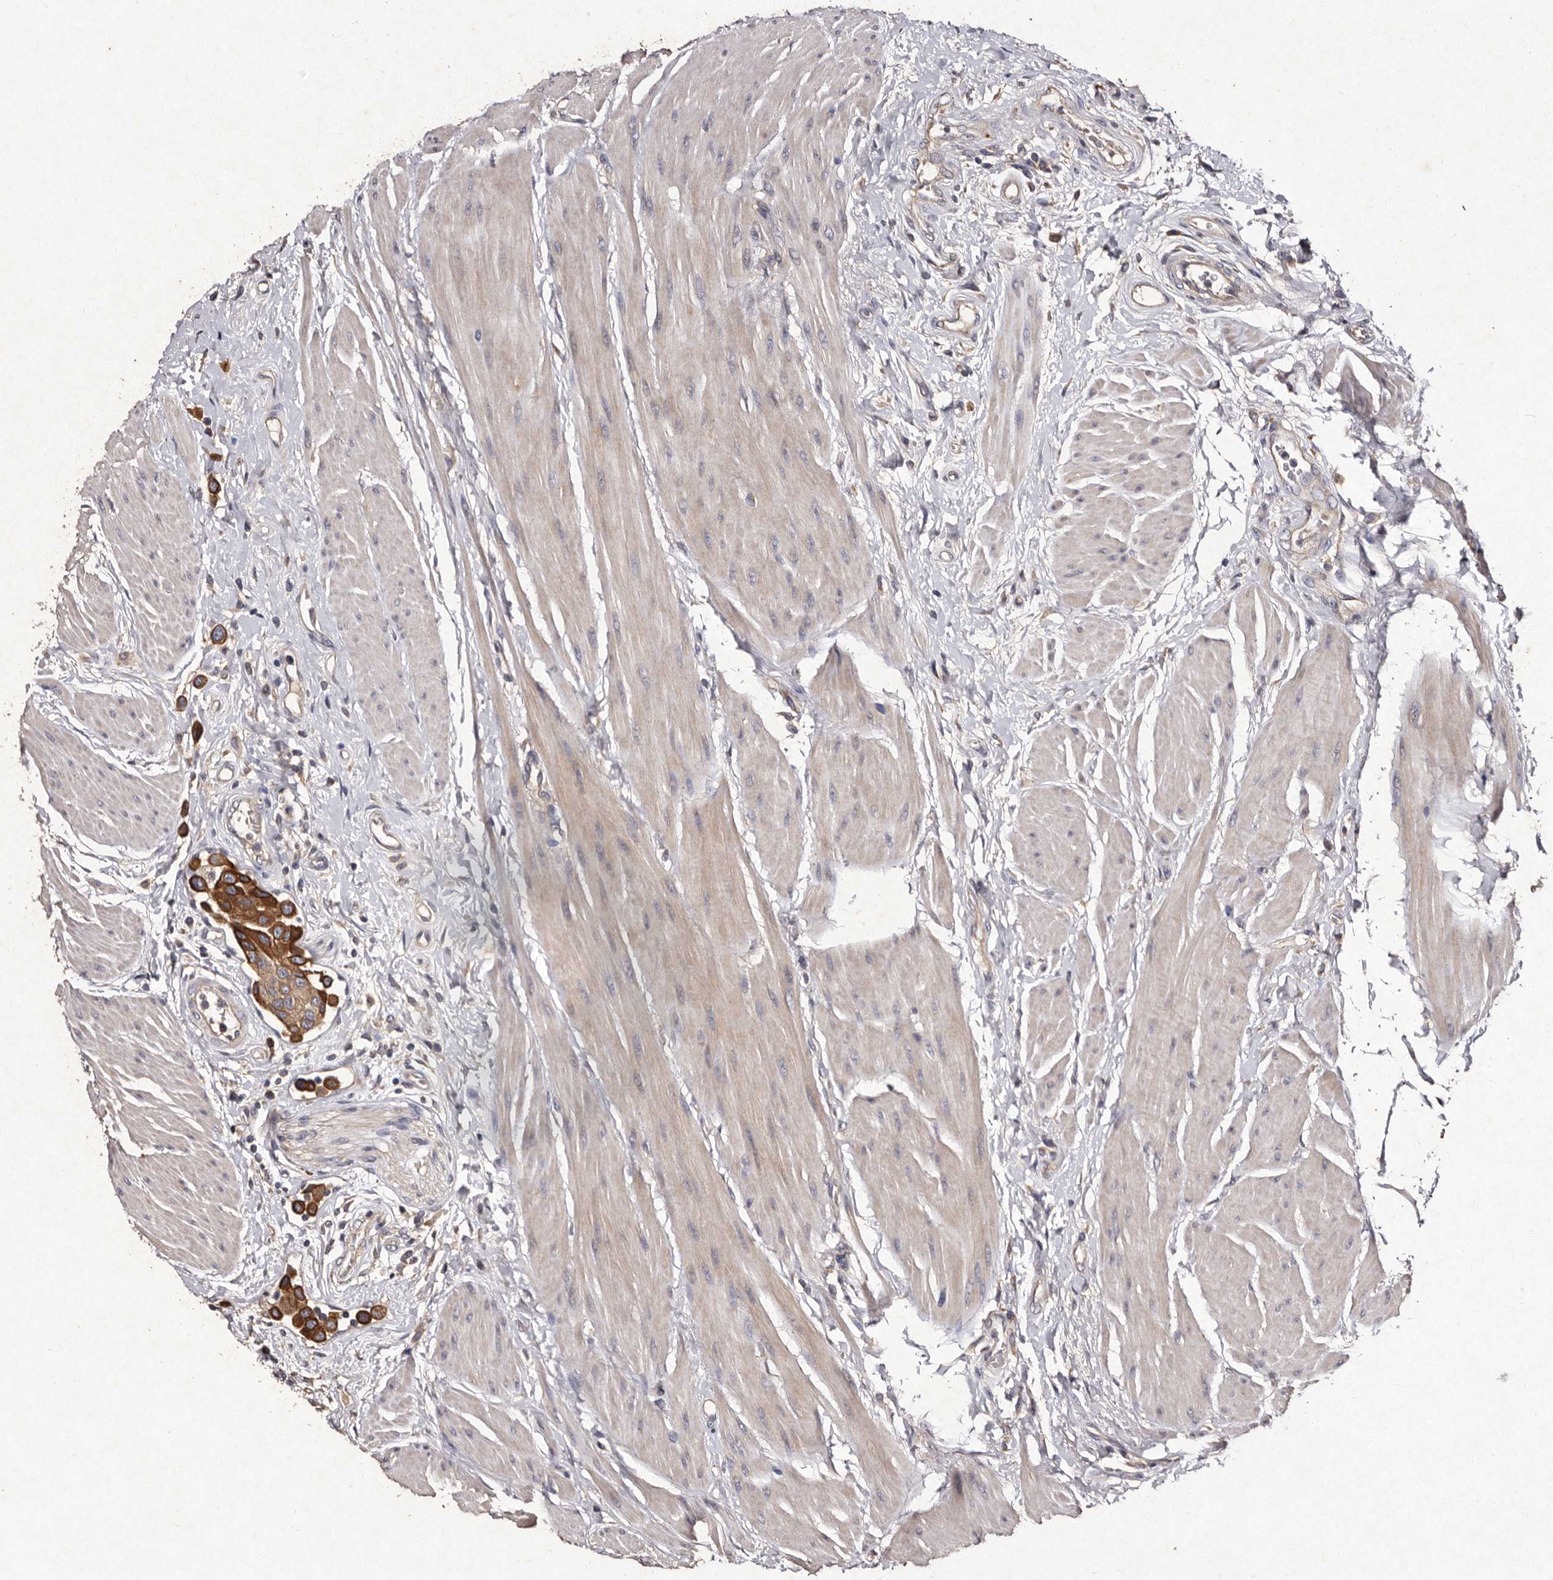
{"staining": {"intensity": "strong", "quantity": ">75%", "location": "cytoplasmic/membranous"}, "tissue": "urothelial cancer", "cell_type": "Tumor cells", "image_type": "cancer", "snomed": [{"axis": "morphology", "description": "Urothelial carcinoma, High grade"}, {"axis": "topography", "description": "Urinary bladder"}], "caption": "The micrograph demonstrates staining of urothelial cancer, revealing strong cytoplasmic/membranous protein positivity (brown color) within tumor cells.", "gene": "TFB1M", "patient": {"sex": "male", "age": 50}}